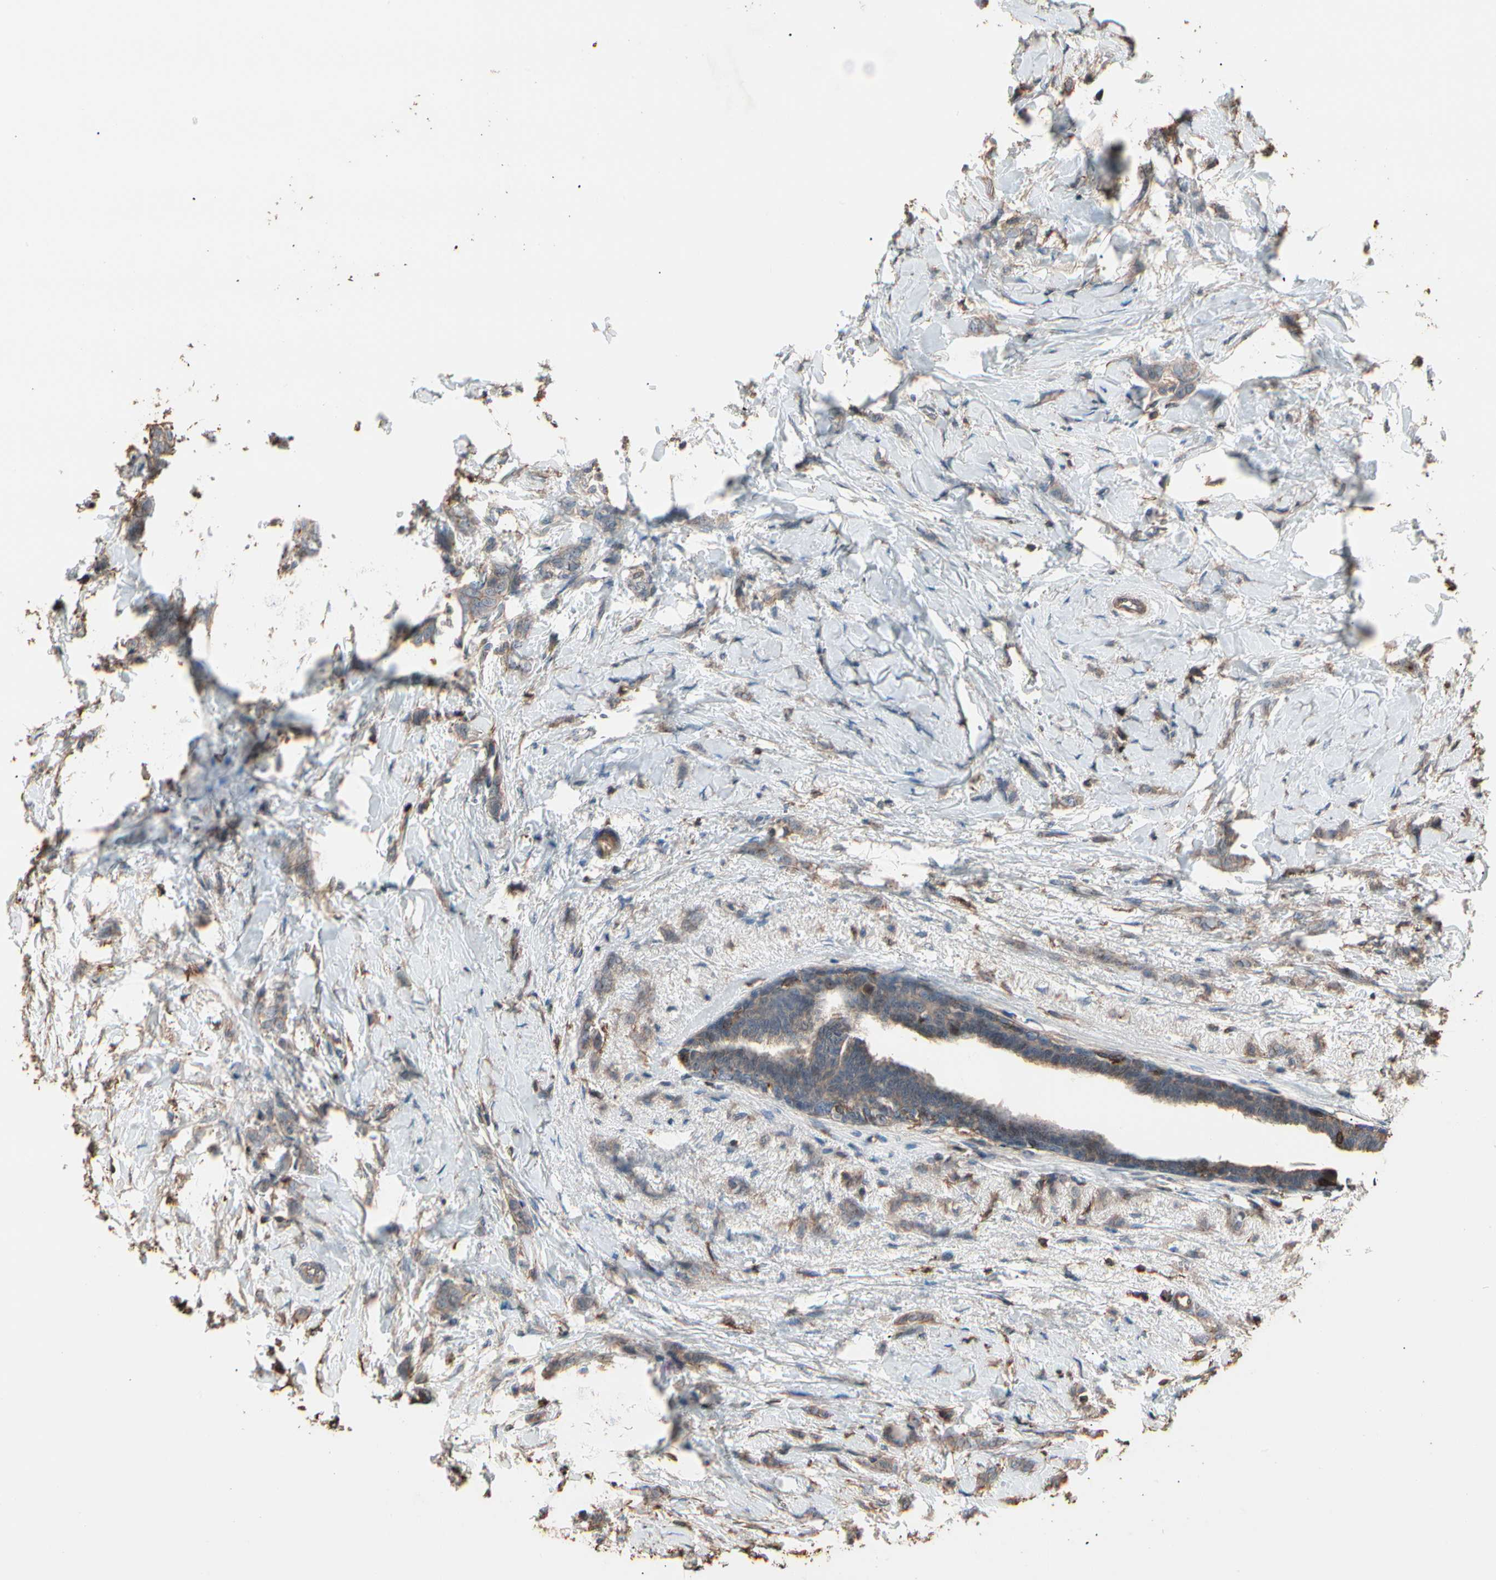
{"staining": {"intensity": "weak", "quantity": ">75%", "location": "cytoplasmic/membranous"}, "tissue": "breast cancer", "cell_type": "Tumor cells", "image_type": "cancer", "snomed": [{"axis": "morphology", "description": "Lobular carcinoma, in situ"}, {"axis": "morphology", "description": "Lobular carcinoma"}, {"axis": "topography", "description": "Breast"}], "caption": "Breast cancer stained for a protein (brown) displays weak cytoplasmic/membranous positive expression in about >75% of tumor cells.", "gene": "MAPK13", "patient": {"sex": "female", "age": 41}}